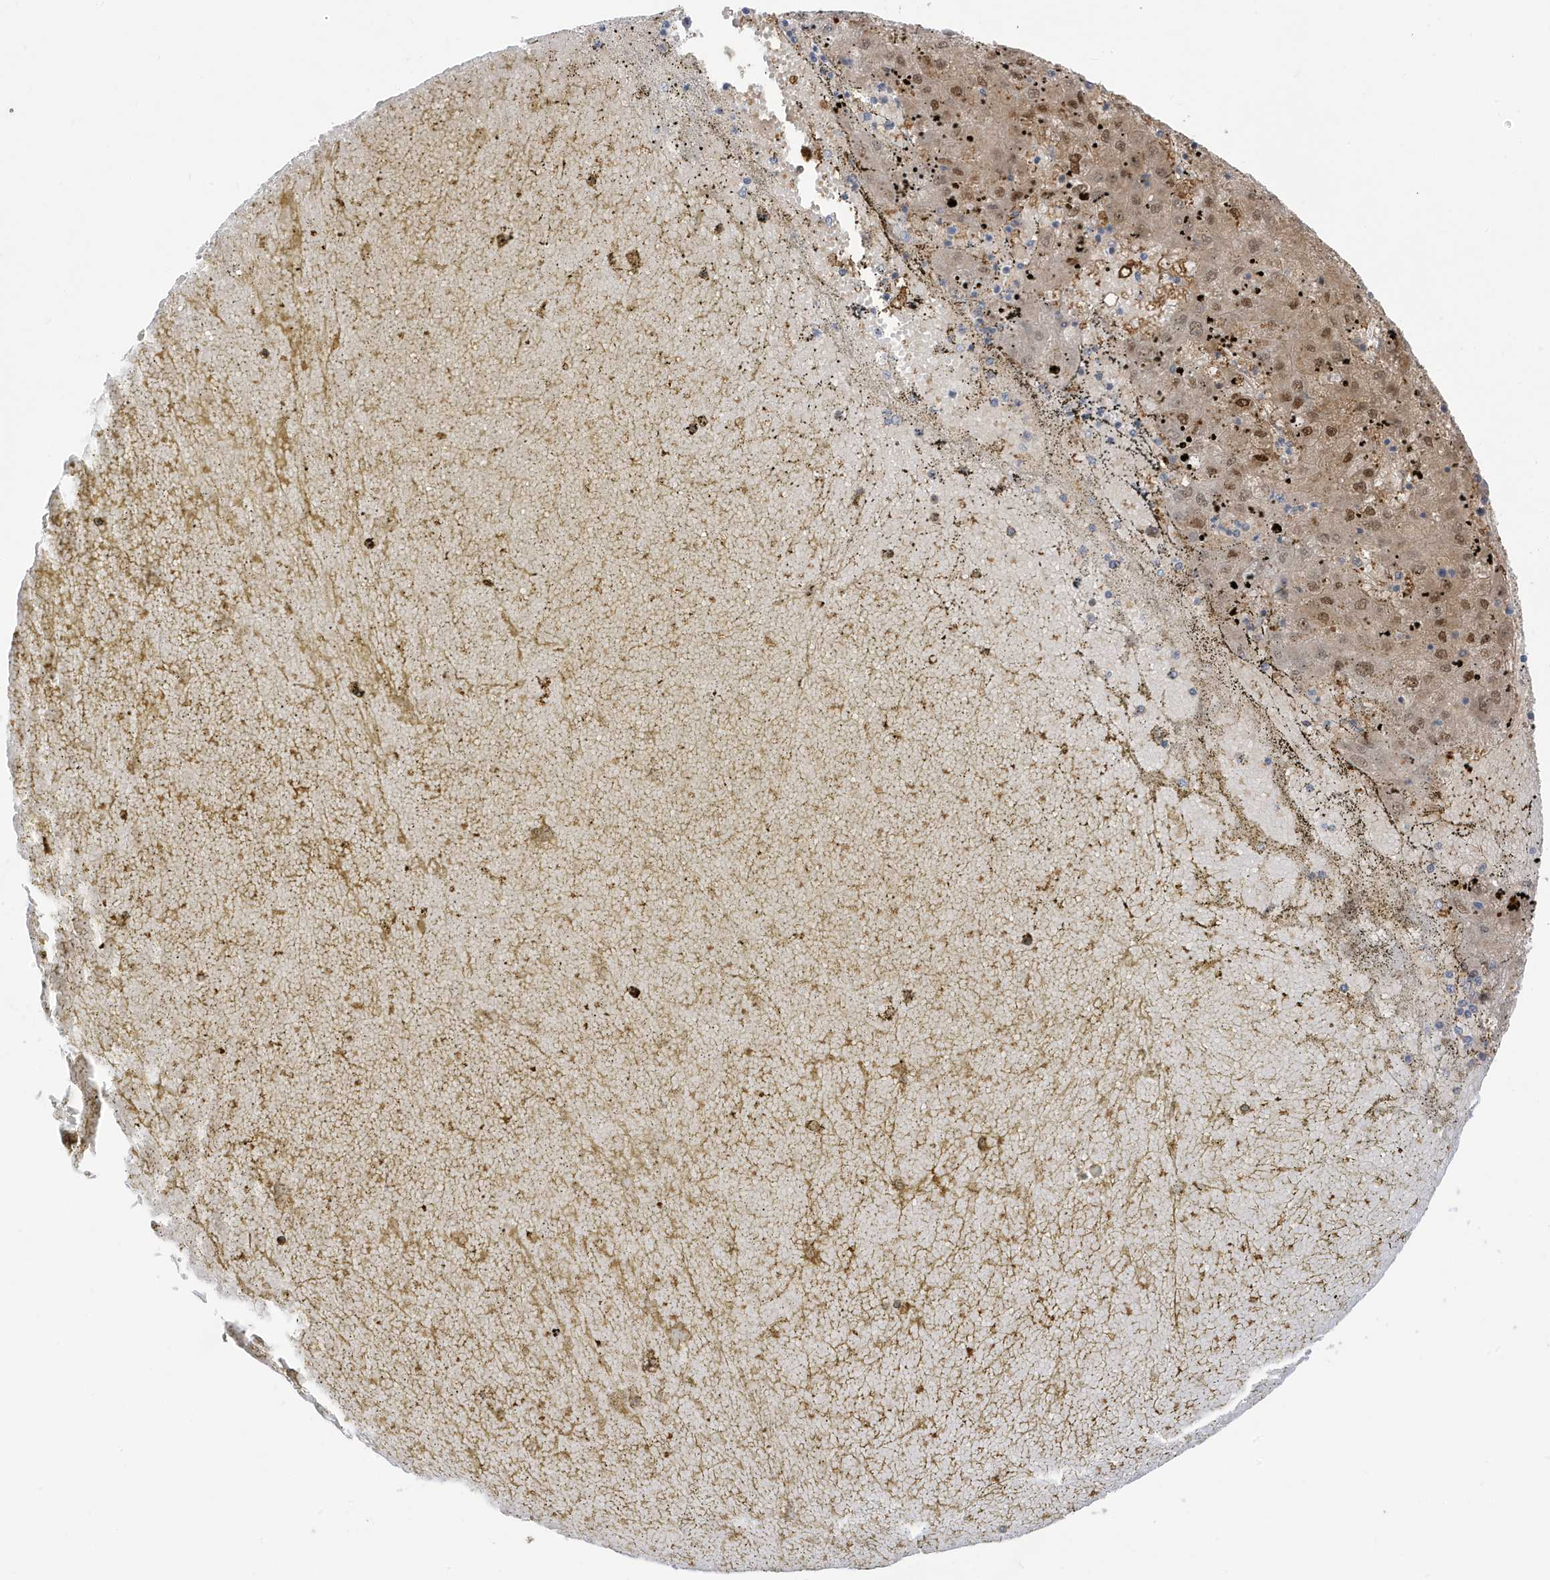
{"staining": {"intensity": "moderate", "quantity": ">75%", "location": "cytoplasmic/membranous,nuclear"}, "tissue": "liver cancer", "cell_type": "Tumor cells", "image_type": "cancer", "snomed": [{"axis": "morphology", "description": "Carcinoma, Hepatocellular, NOS"}, {"axis": "topography", "description": "Liver"}], "caption": "High-power microscopy captured an IHC micrograph of liver cancer (hepatocellular carcinoma), revealing moderate cytoplasmic/membranous and nuclear staining in about >75% of tumor cells.", "gene": "ATP13A5", "patient": {"sex": "male", "age": 72}}